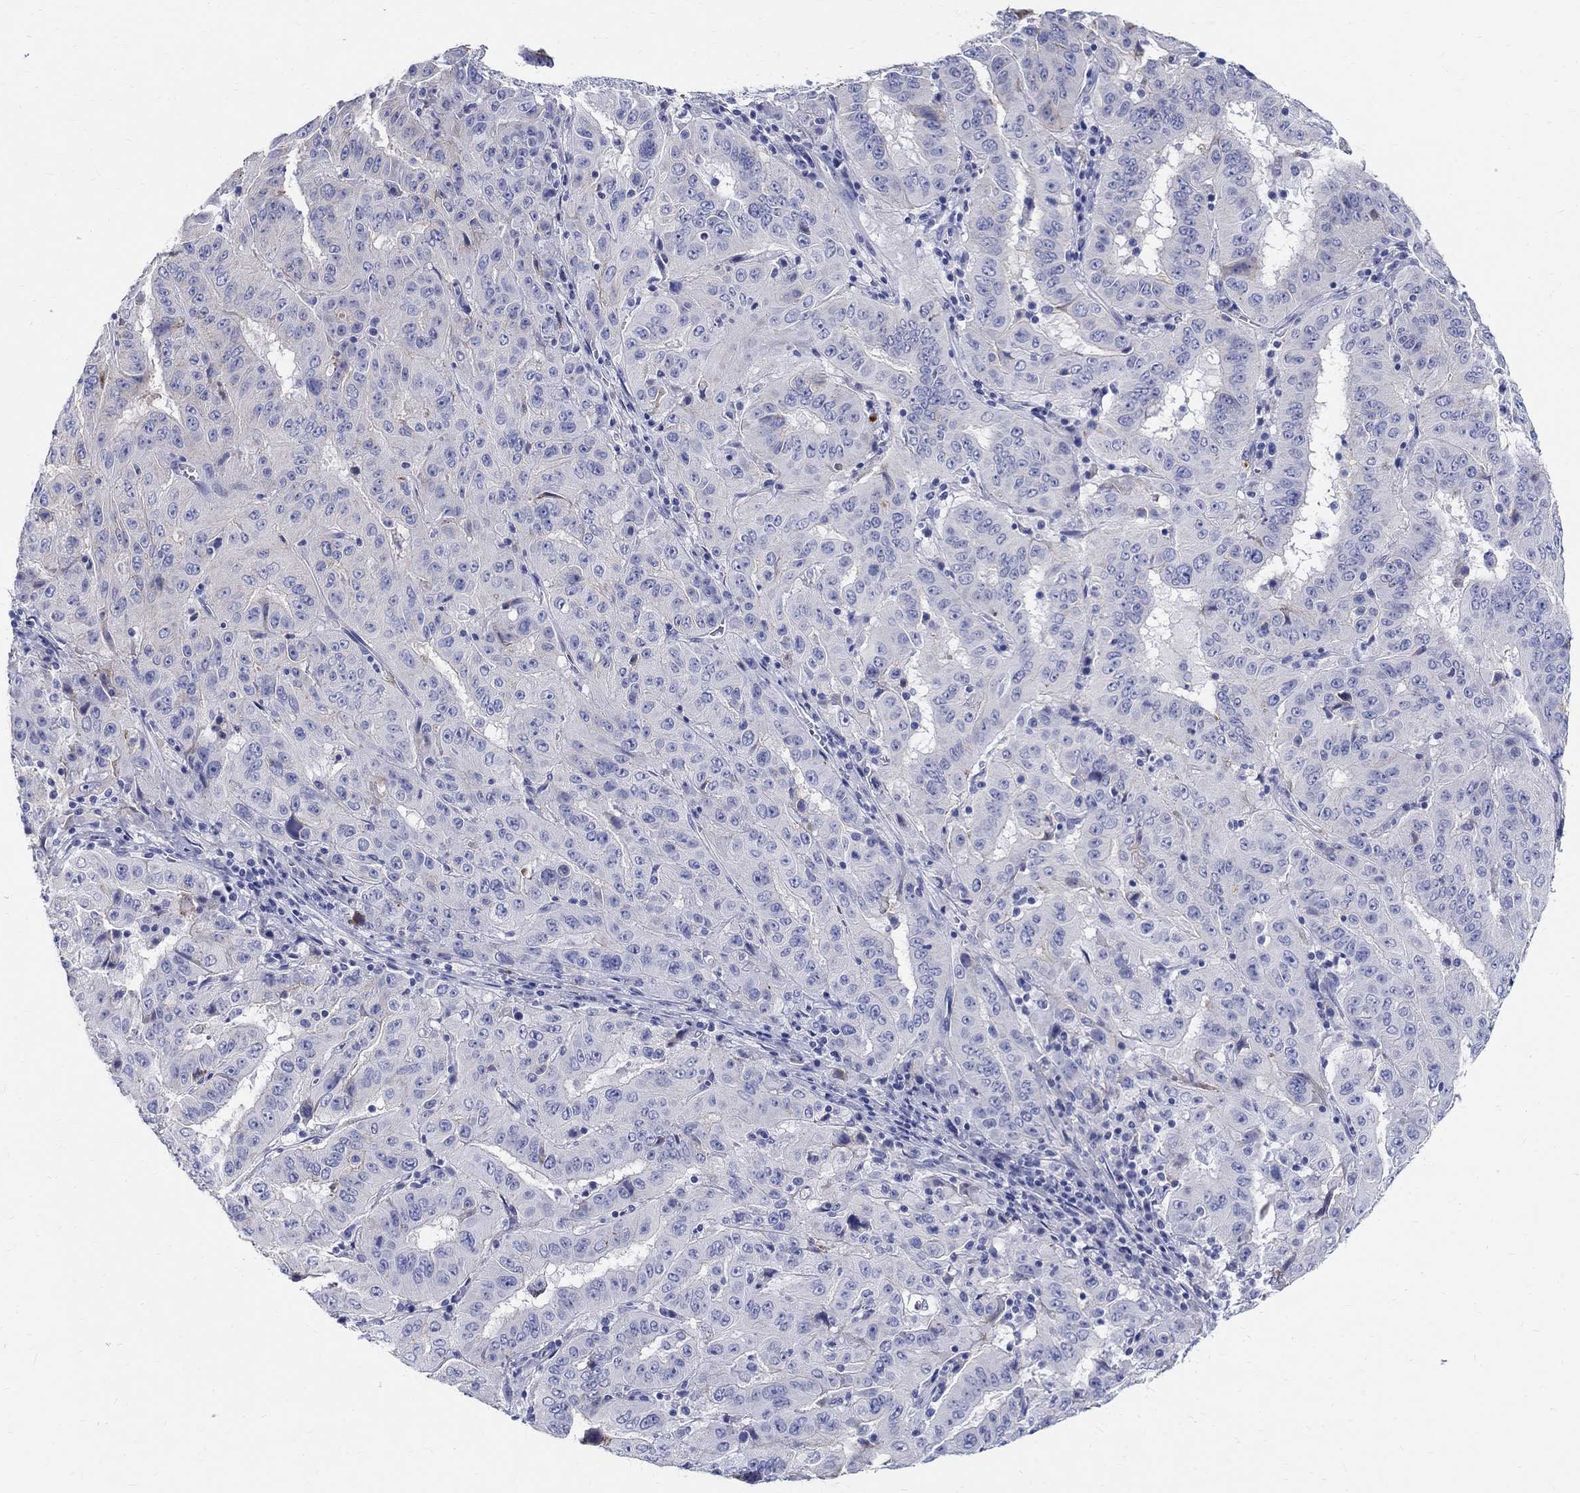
{"staining": {"intensity": "negative", "quantity": "none", "location": "none"}, "tissue": "pancreatic cancer", "cell_type": "Tumor cells", "image_type": "cancer", "snomed": [{"axis": "morphology", "description": "Adenocarcinoma, NOS"}, {"axis": "topography", "description": "Pancreas"}], "caption": "Immunohistochemistry micrograph of pancreatic cancer (adenocarcinoma) stained for a protein (brown), which reveals no expression in tumor cells. The staining was performed using DAB (3,3'-diaminobenzidine) to visualize the protein expression in brown, while the nuclei were stained in blue with hematoxylin (Magnification: 20x).", "gene": "SOX2", "patient": {"sex": "male", "age": 63}}